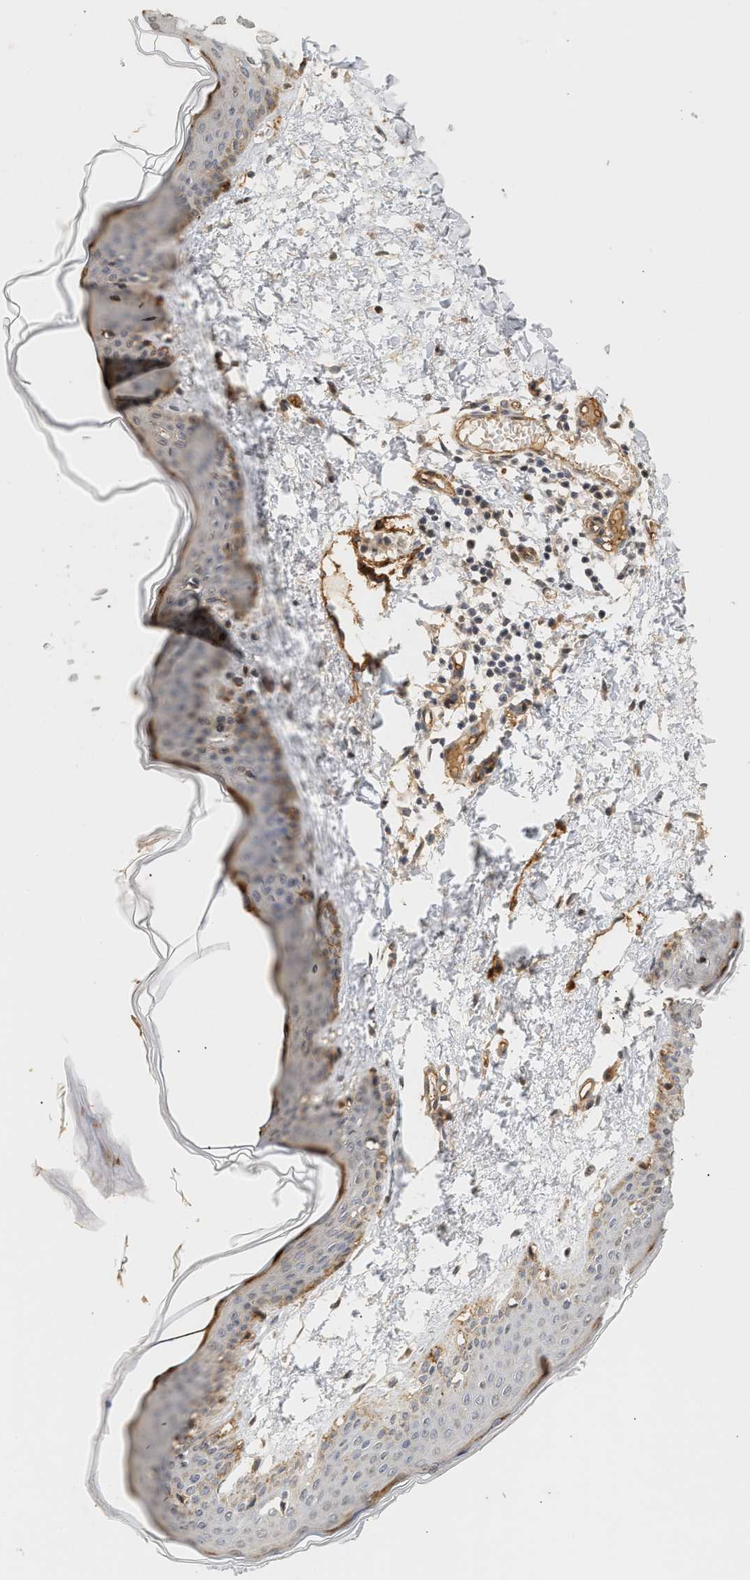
{"staining": {"intensity": "moderate", "quantity": ">75%", "location": "cytoplasmic/membranous"}, "tissue": "skin", "cell_type": "Fibroblasts", "image_type": "normal", "snomed": [{"axis": "morphology", "description": "Normal tissue, NOS"}, {"axis": "topography", "description": "Skin"}], "caption": "Skin stained for a protein shows moderate cytoplasmic/membranous positivity in fibroblasts. Using DAB (brown) and hematoxylin (blue) stains, captured at high magnification using brightfield microscopy.", "gene": "PLXND1", "patient": {"sex": "female", "age": 17}}